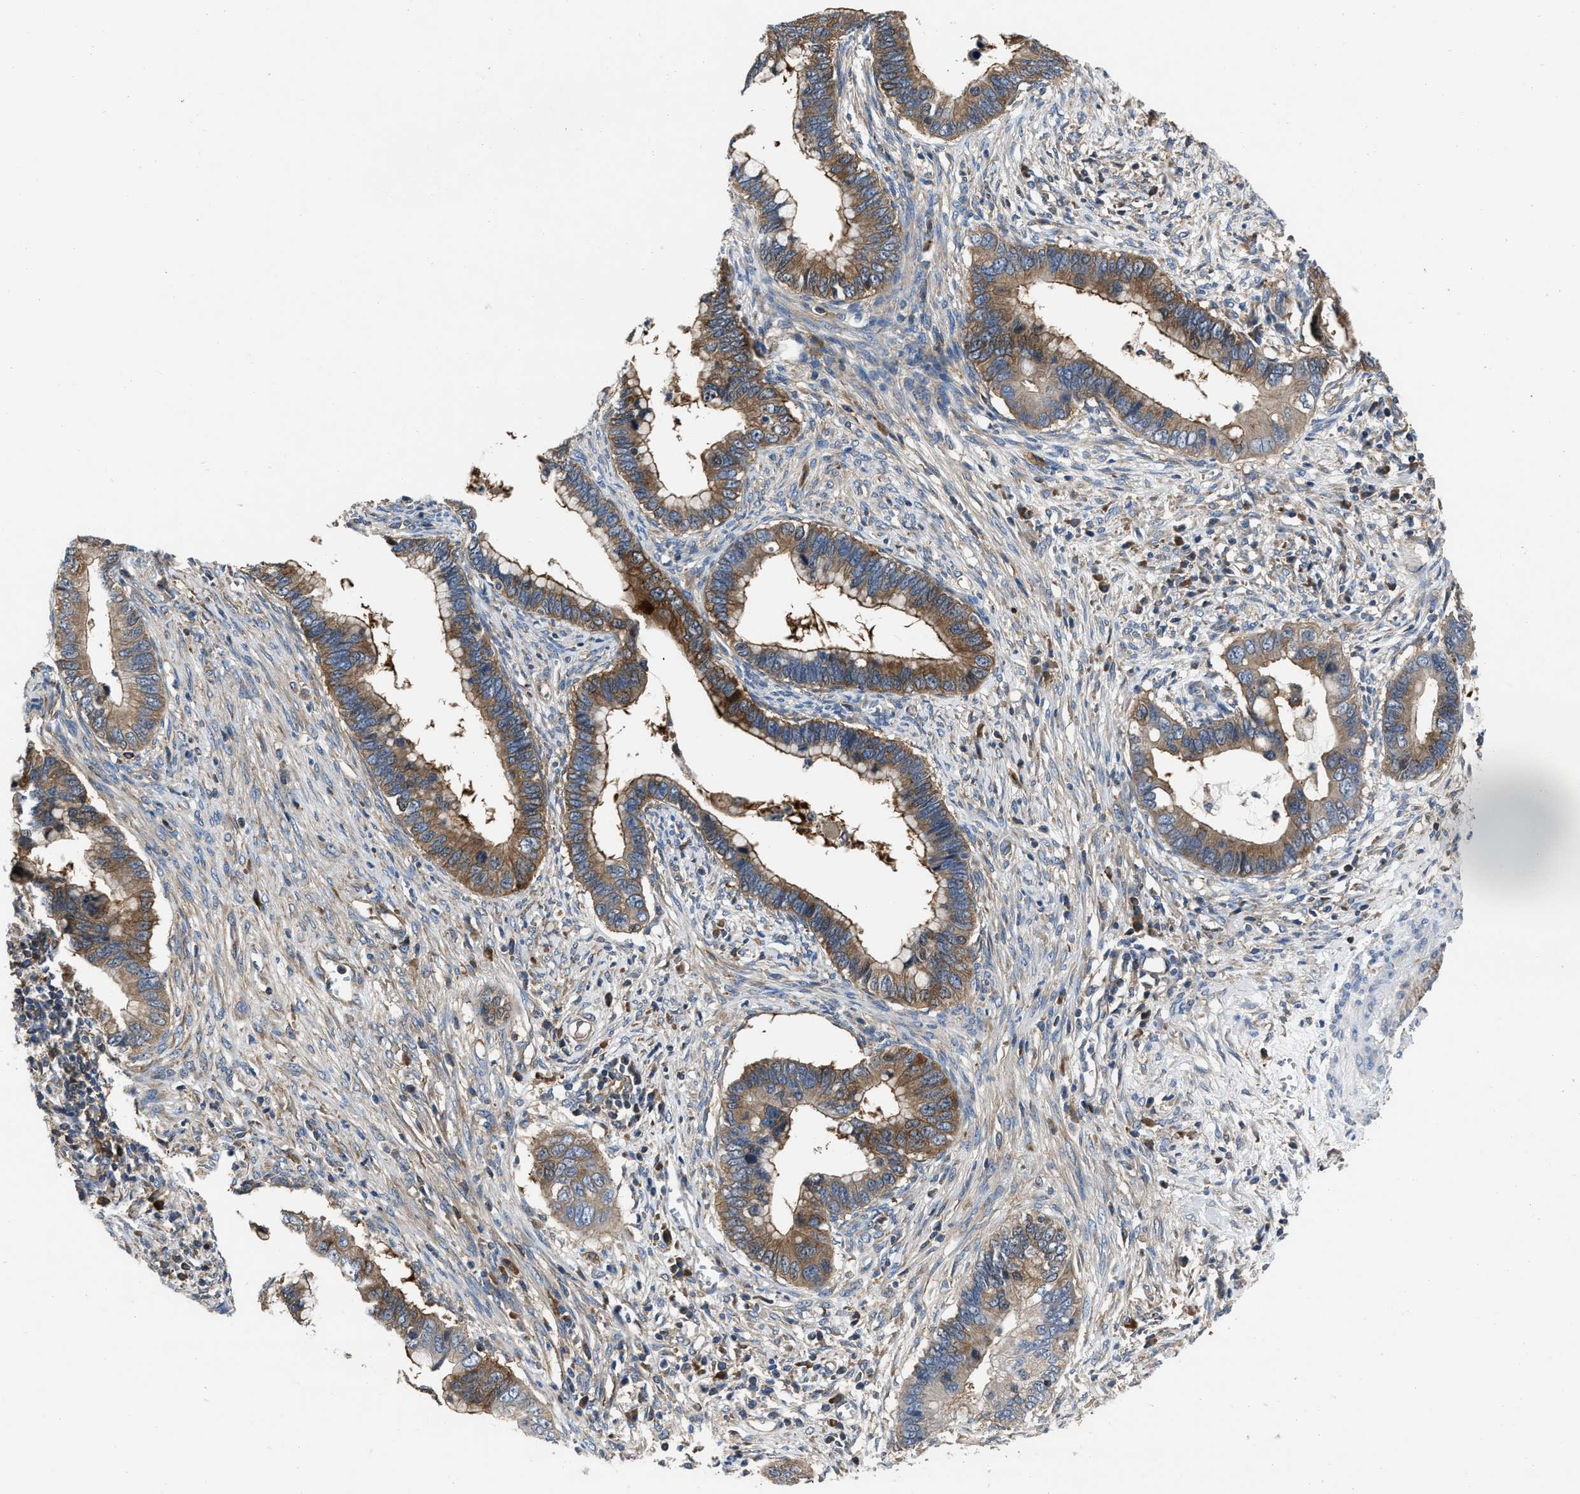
{"staining": {"intensity": "moderate", "quantity": ">75%", "location": "cytoplasmic/membranous"}, "tissue": "cervical cancer", "cell_type": "Tumor cells", "image_type": "cancer", "snomed": [{"axis": "morphology", "description": "Adenocarcinoma, NOS"}, {"axis": "topography", "description": "Cervix"}], "caption": "IHC of human adenocarcinoma (cervical) displays medium levels of moderate cytoplasmic/membranous positivity in about >75% of tumor cells.", "gene": "YARS1", "patient": {"sex": "female", "age": 44}}